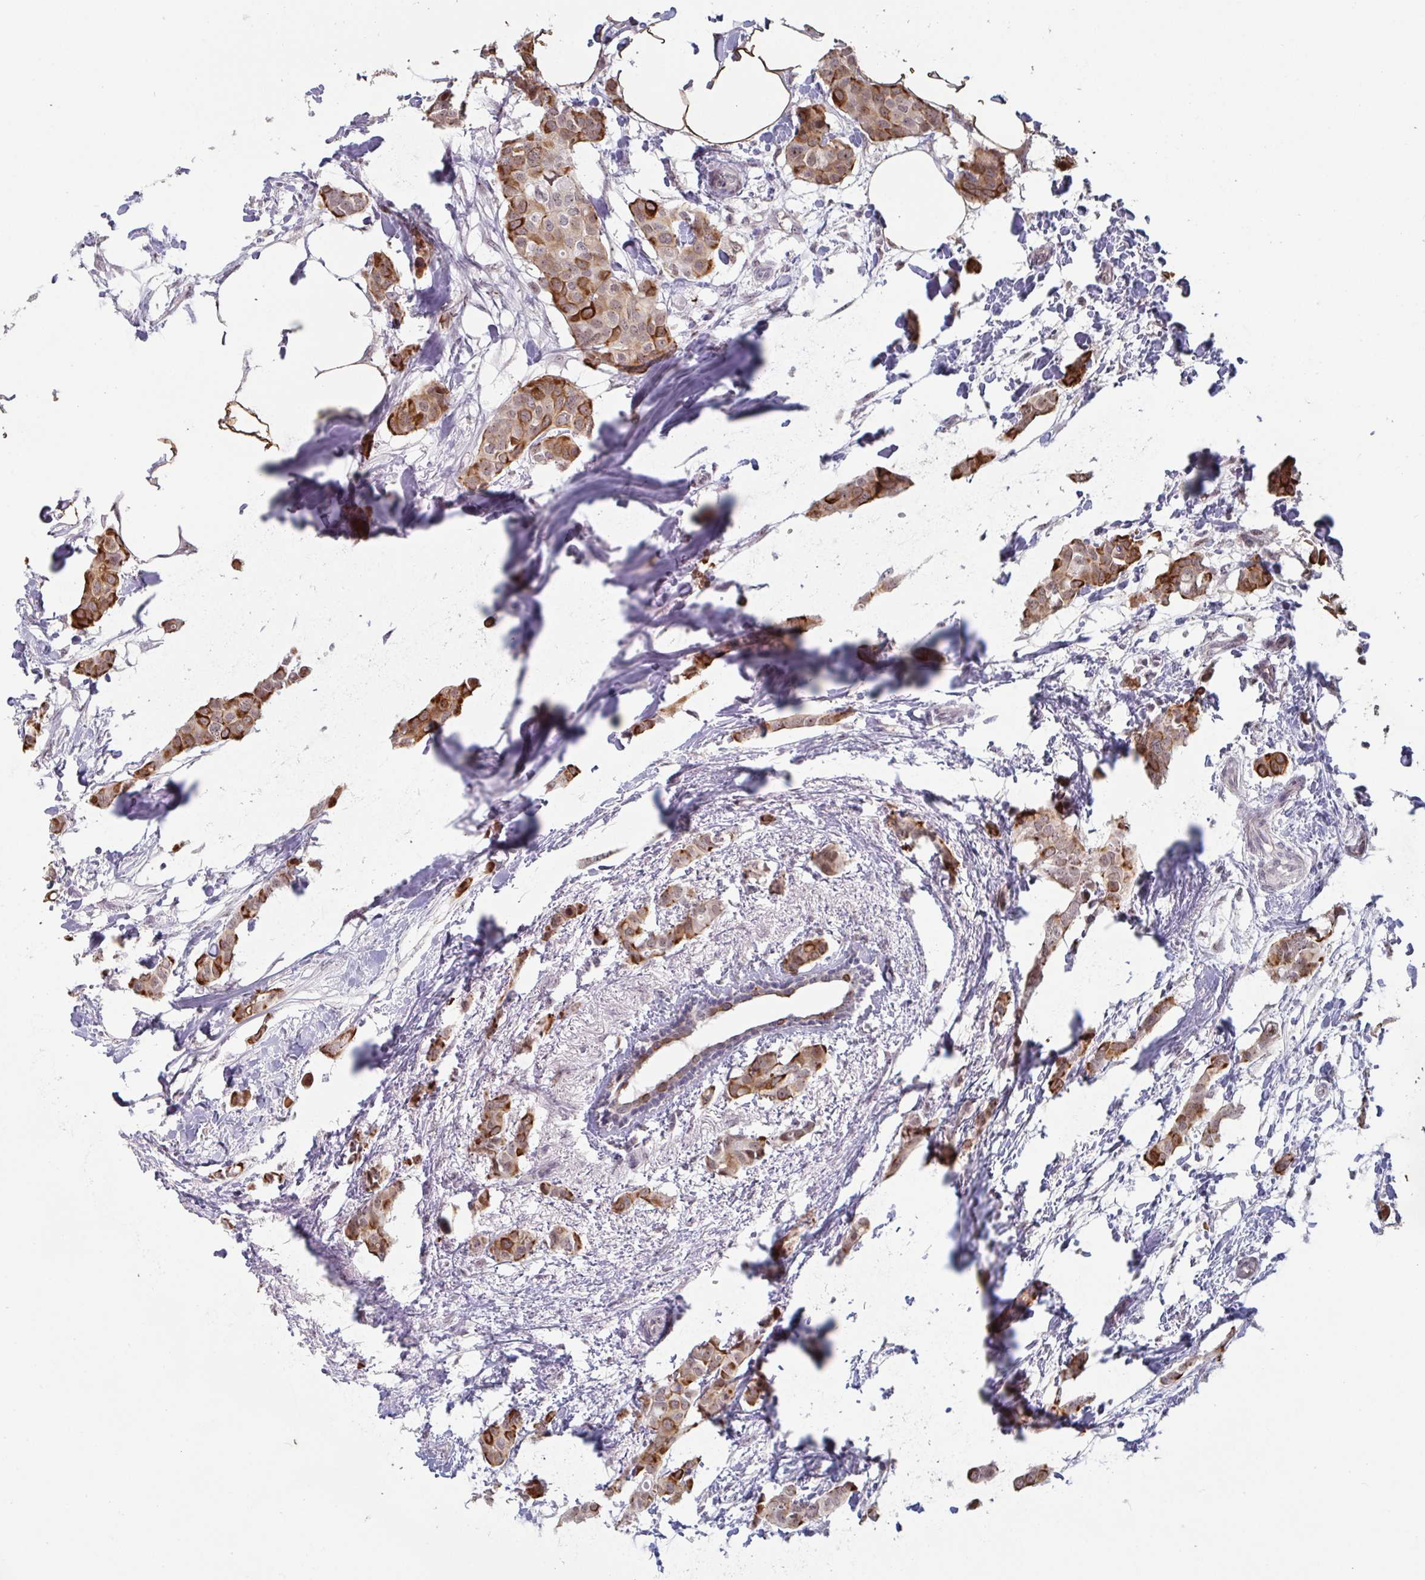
{"staining": {"intensity": "strong", "quantity": ">75%", "location": "cytoplasmic/membranous"}, "tissue": "breast cancer", "cell_type": "Tumor cells", "image_type": "cancer", "snomed": [{"axis": "morphology", "description": "Duct carcinoma"}, {"axis": "topography", "description": "Breast"}], "caption": "Immunohistochemical staining of infiltrating ductal carcinoma (breast) exhibits high levels of strong cytoplasmic/membranous expression in about >75% of tumor cells. (brown staining indicates protein expression, while blue staining denotes nuclei).", "gene": "NLRP13", "patient": {"sex": "female", "age": 62}}